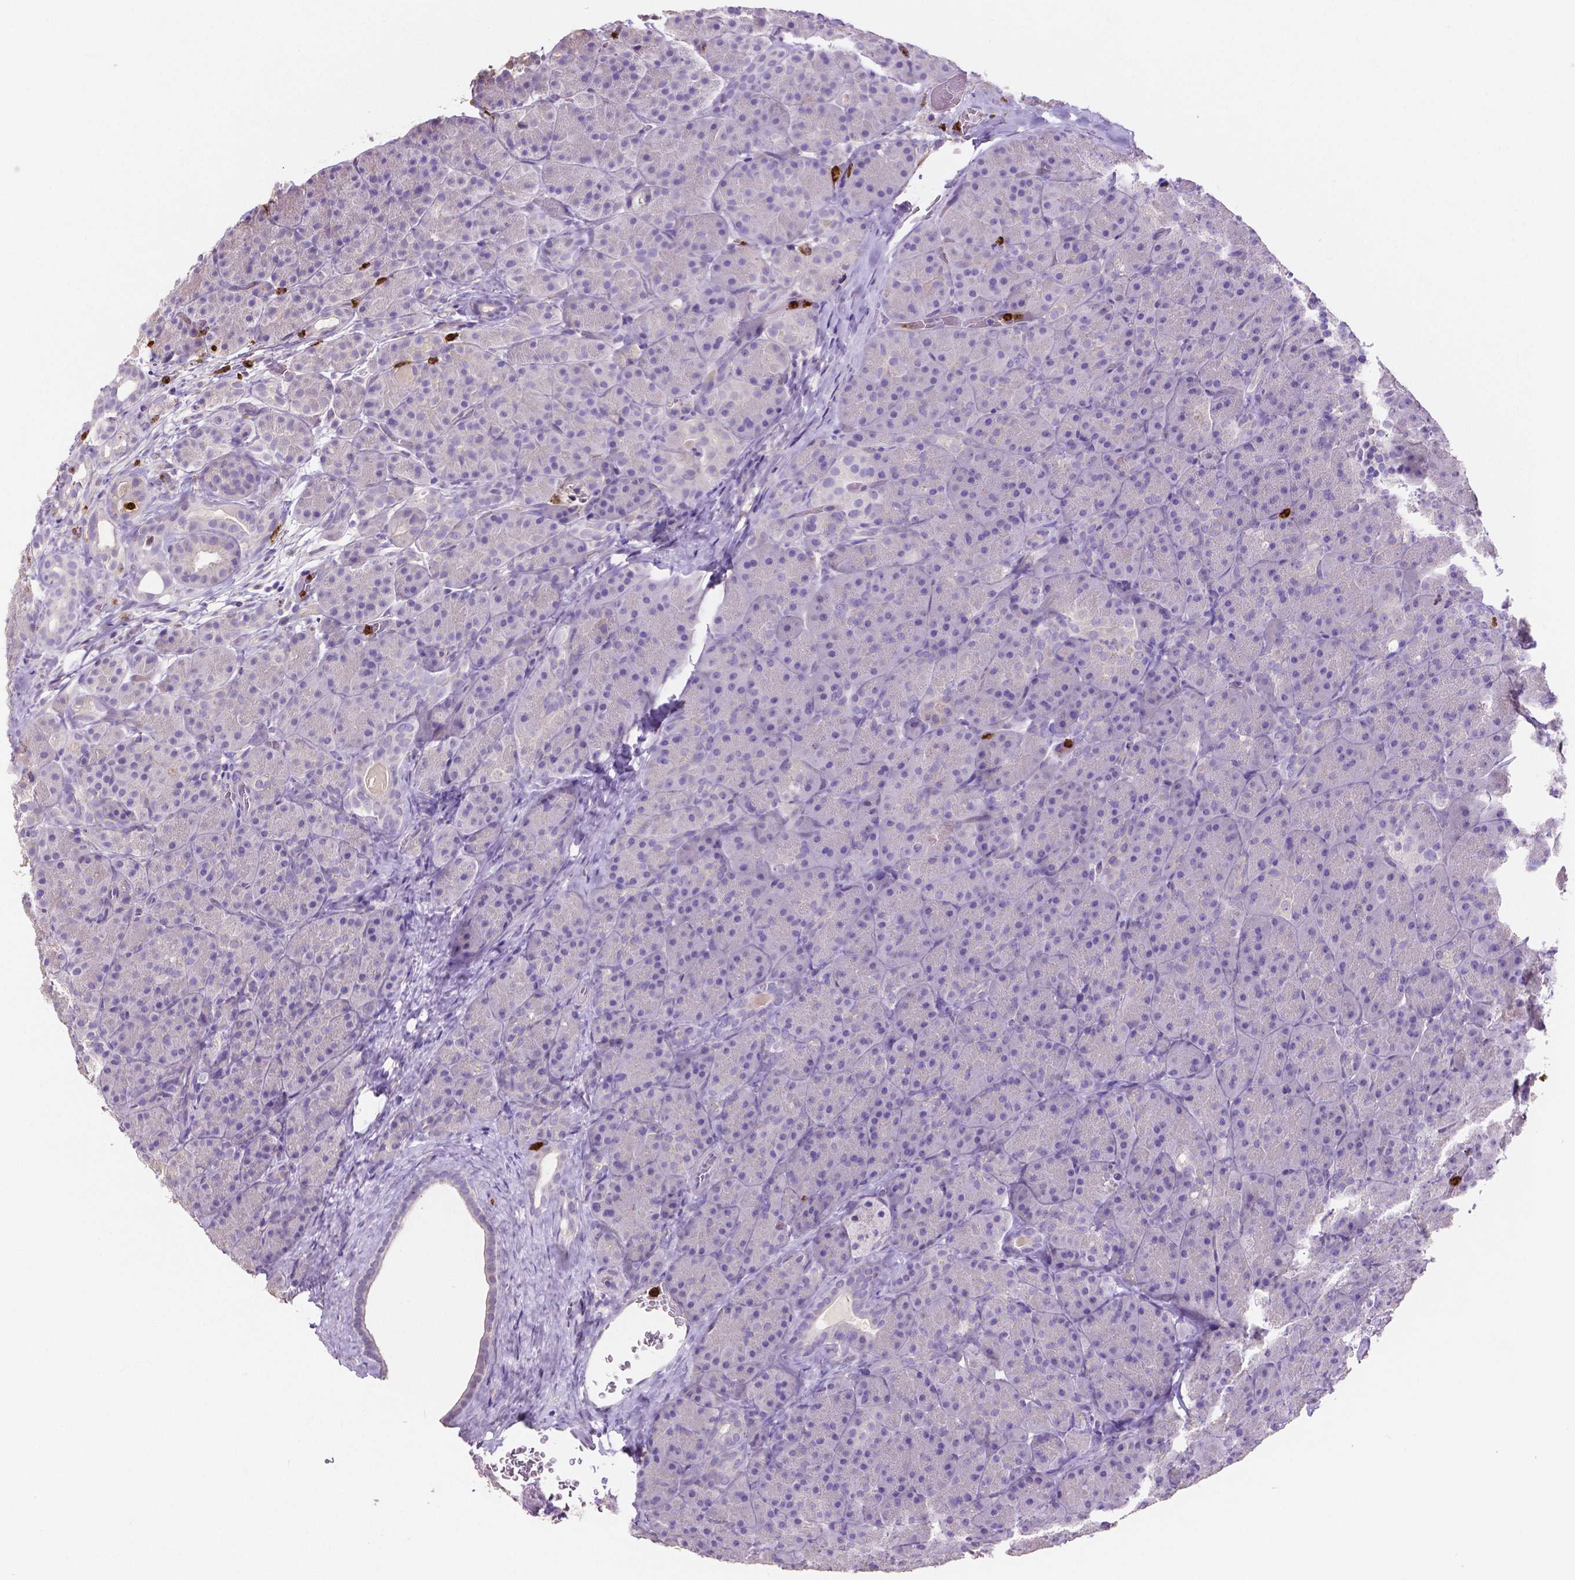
{"staining": {"intensity": "negative", "quantity": "none", "location": "none"}, "tissue": "pancreas", "cell_type": "Exocrine glandular cells", "image_type": "normal", "snomed": [{"axis": "morphology", "description": "Normal tissue, NOS"}, {"axis": "topography", "description": "Pancreas"}], "caption": "Histopathology image shows no significant protein positivity in exocrine glandular cells of normal pancreas.", "gene": "MMP9", "patient": {"sex": "male", "age": 57}}